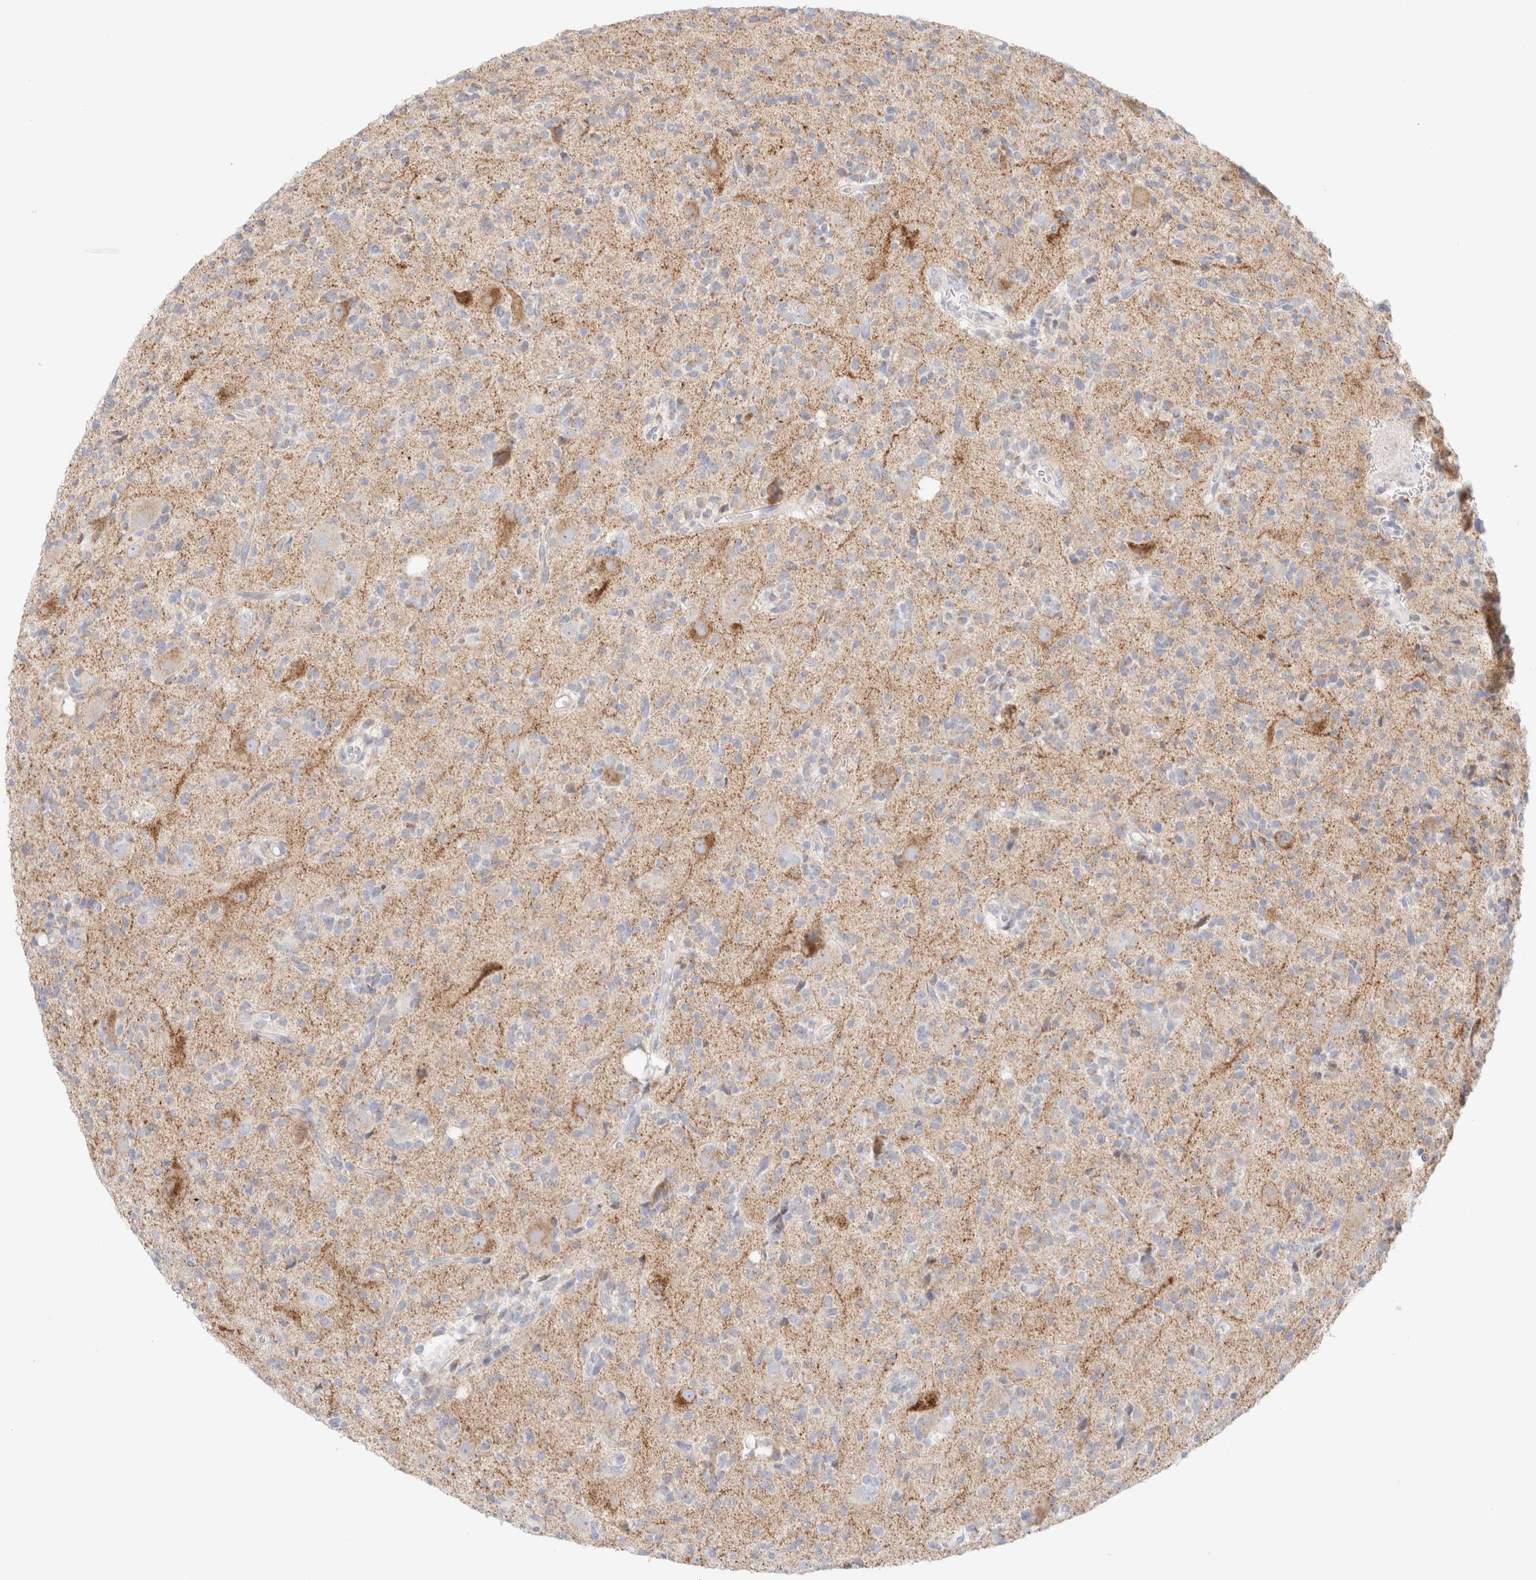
{"staining": {"intensity": "weak", "quantity": "<25%", "location": "cytoplasmic/membranous"}, "tissue": "glioma", "cell_type": "Tumor cells", "image_type": "cancer", "snomed": [{"axis": "morphology", "description": "Glioma, malignant, High grade"}, {"axis": "topography", "description": "Brain"}], "caption": "An immunohistochemistry micrograph of glioma is shown. There is no staining in tumor cells of glioma.", "gene": "ATP6V1C1", "patient": {"sex": "male", "age": 34}}